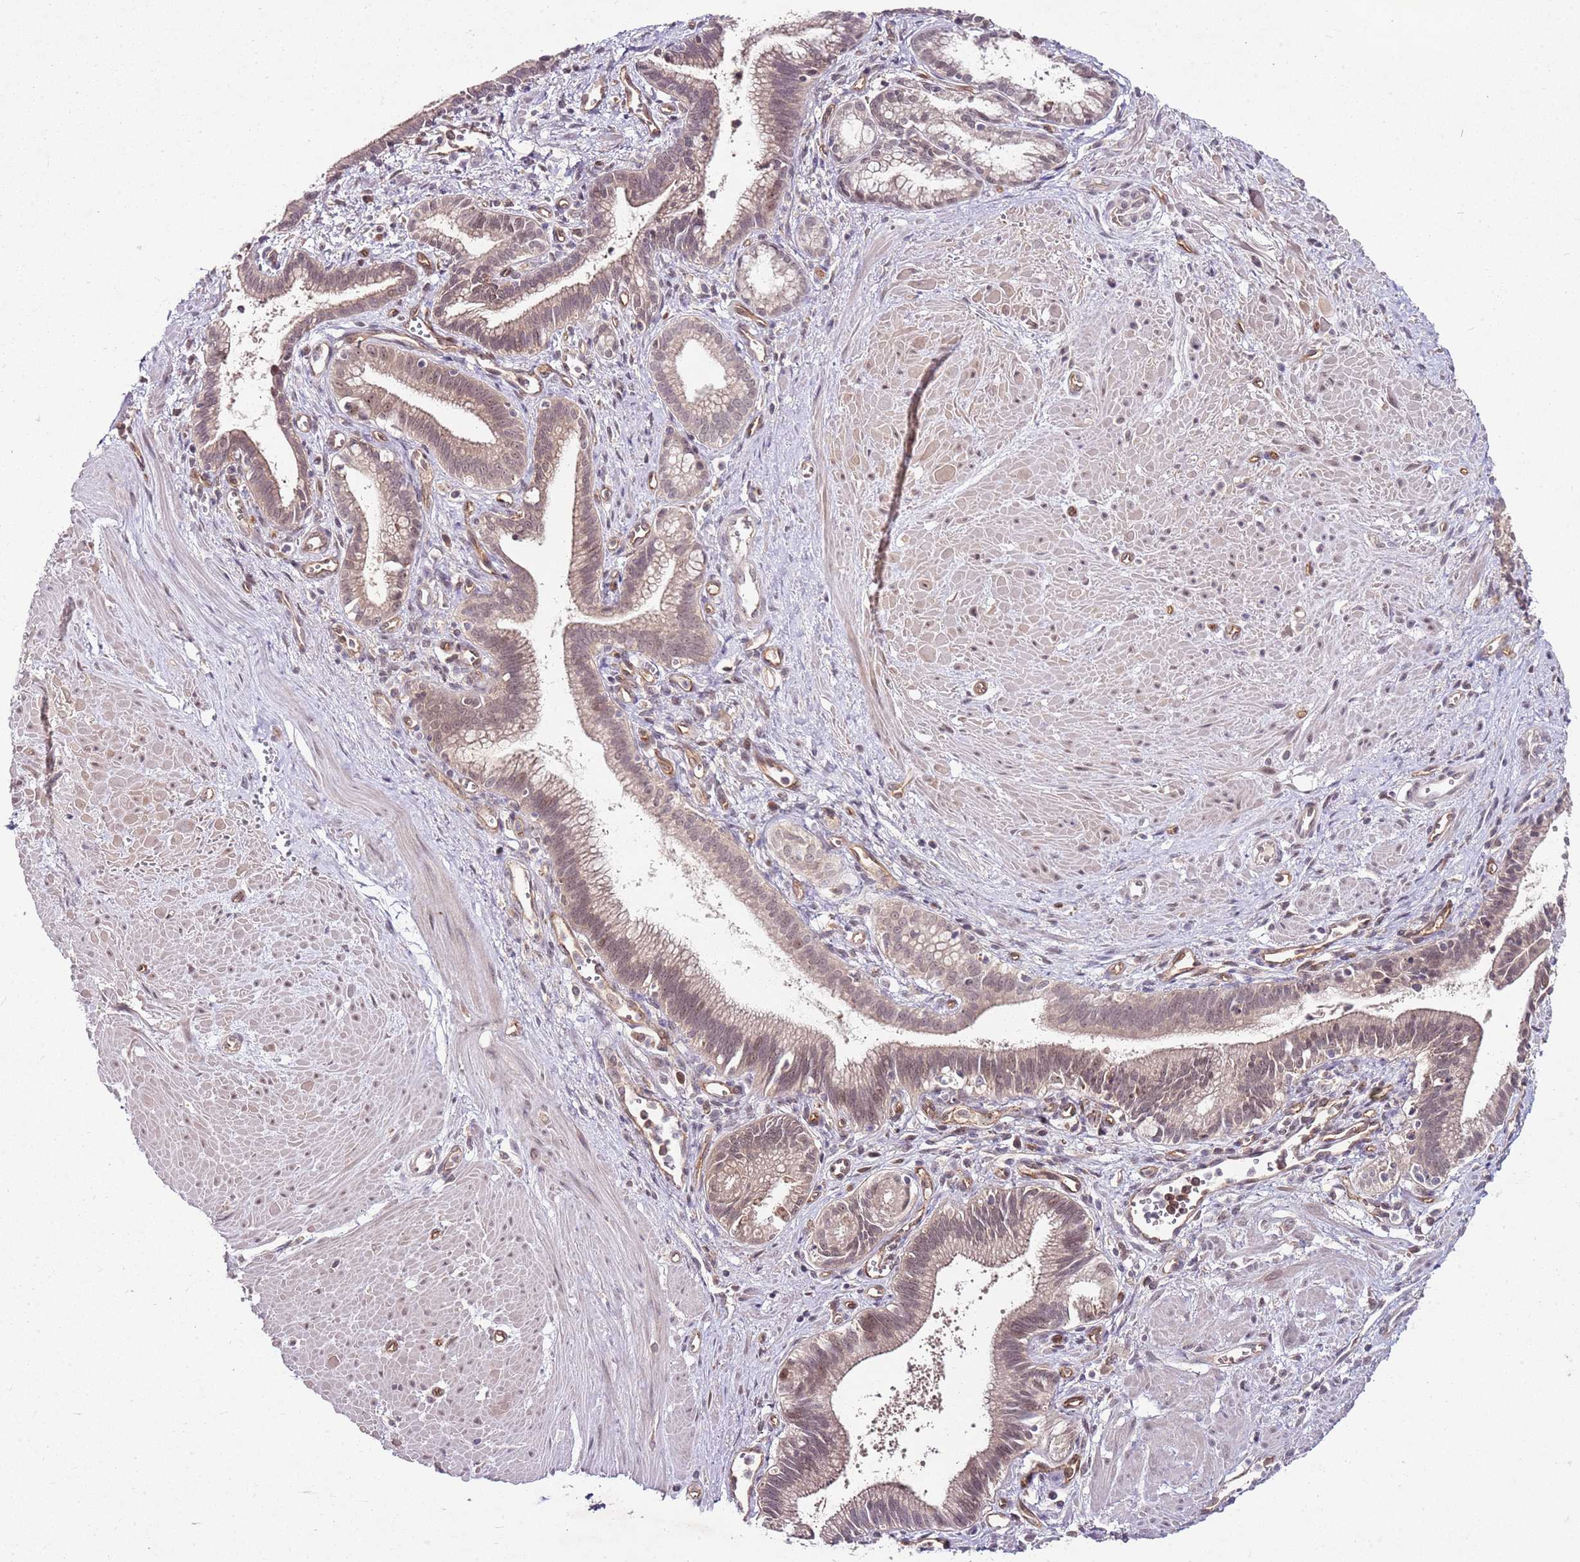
{"staining": {"intensity": "weak", "quantity": "<25%", "location": "cytoplasmic/membranous"}, "tissue": "pancreatic cancer", "cell_type": "Tumor cells", "image_type": "cancer", "snomed": [{"axis": "morphology", "description": "Adenocarcinoma, NOS"}, {"axis": "topography", "description": "Pancreas"}], "caption": "Adenocarcinoma (pancreatic) was stained to show a protein in brown. There is no significant staining in tumor cells.", "gene": "FBXL22", "patient": {"sex": "male", "age": 78}}